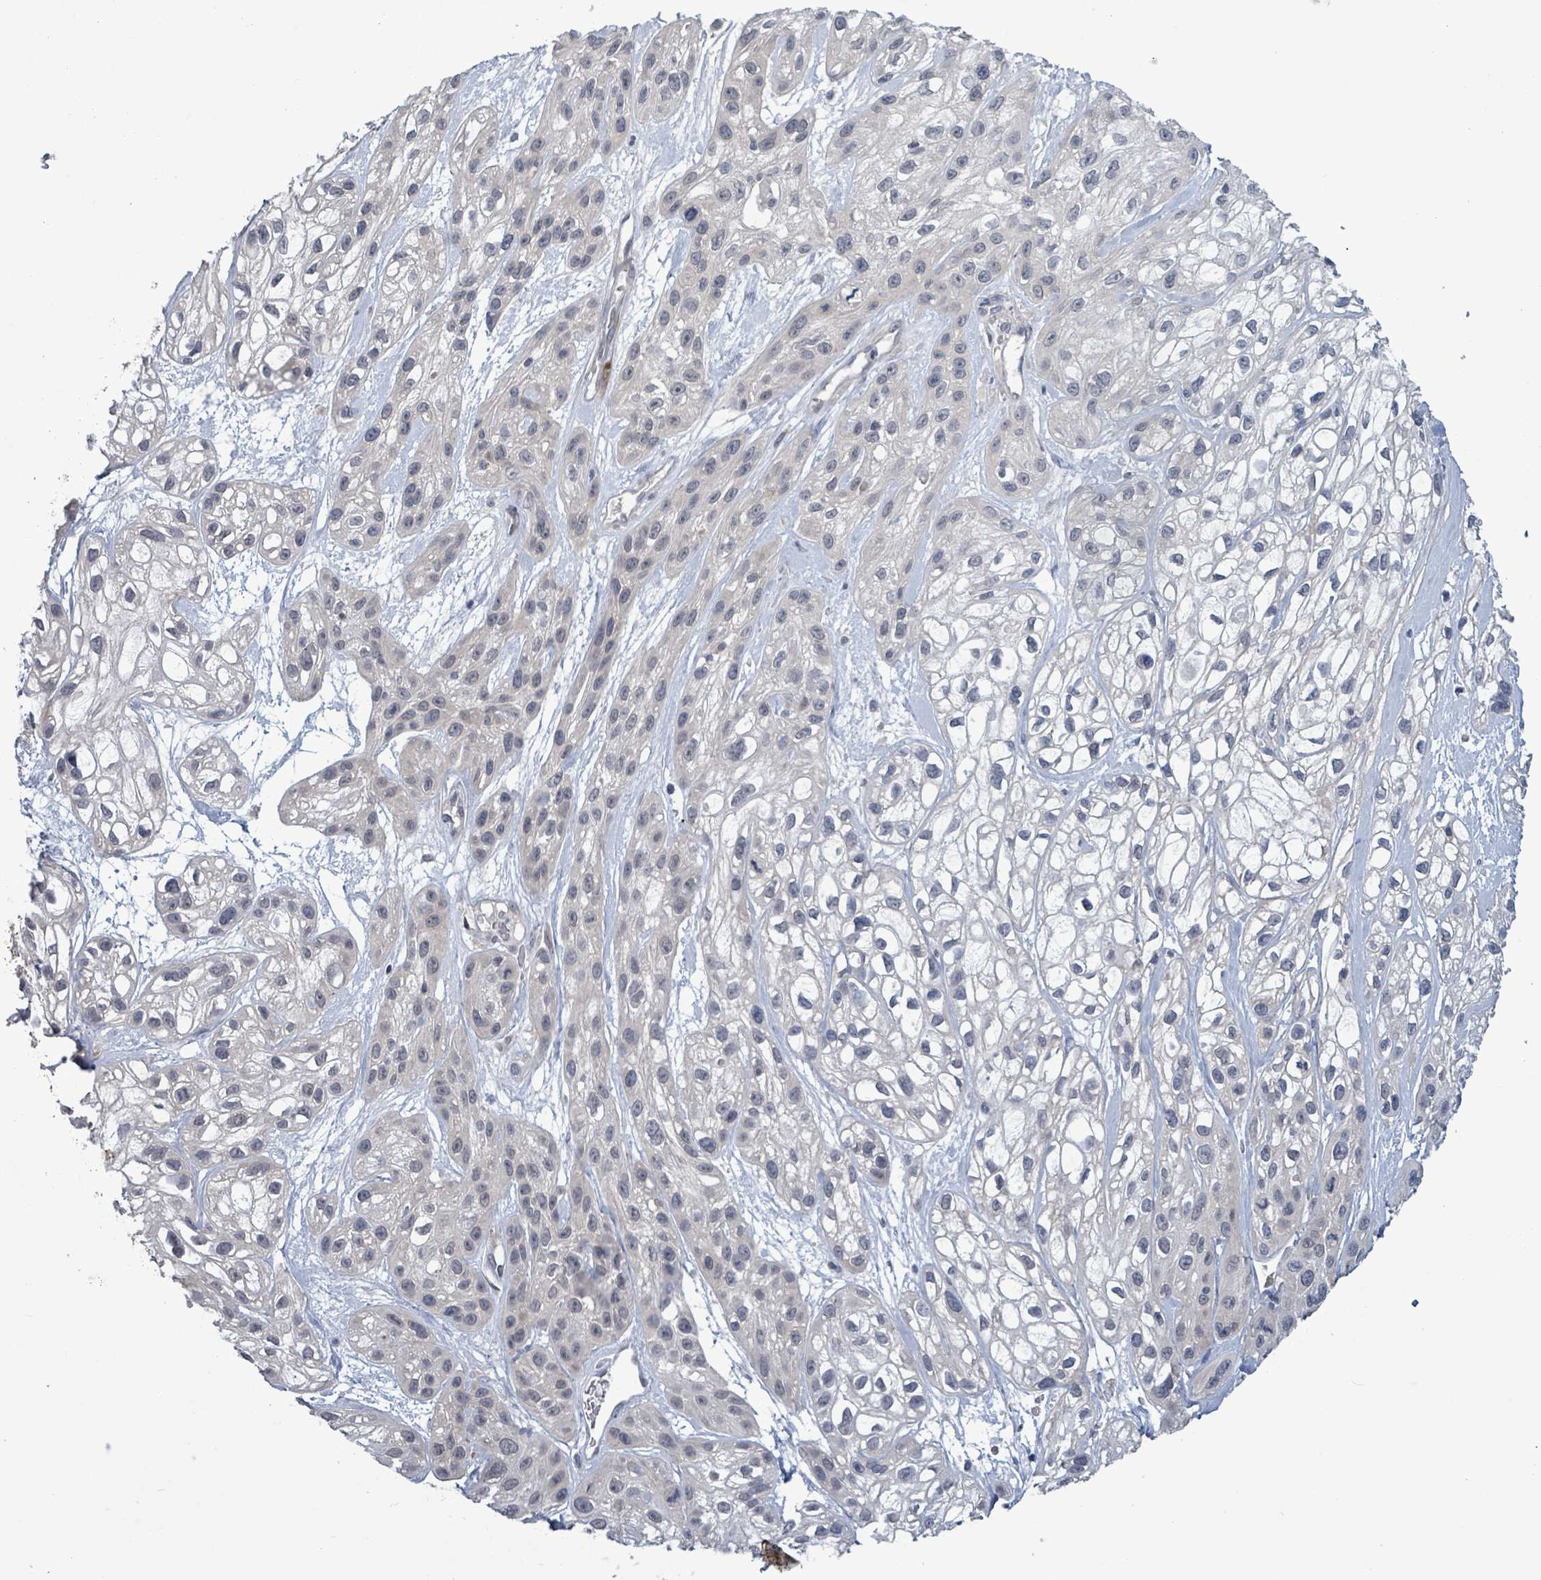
{"staining": {"intensity": "negative", "quantity": "none", "location": "none"}, "tissue": "skin cancer", "cell_type": "Tumor cells", "image_type": "cancer", "snomed": [{"axis": "morphology", "description": "Squamous cell carcinoma, NOS"}, {"axis": "topography", "description": "Skin"}], "caption": "High power microscopy photomicrograph of an immunohistochemistry (IHC) micrograph of squamous cell carcinoma (skin), revealing no significant expression in tumor cells. (DAB (3,3'-diaminobenzidine) immunohistochemistry (IHC), high magnification).", "gene": "AMMECR1", "patient": {"sex": "male", "age": 82}}